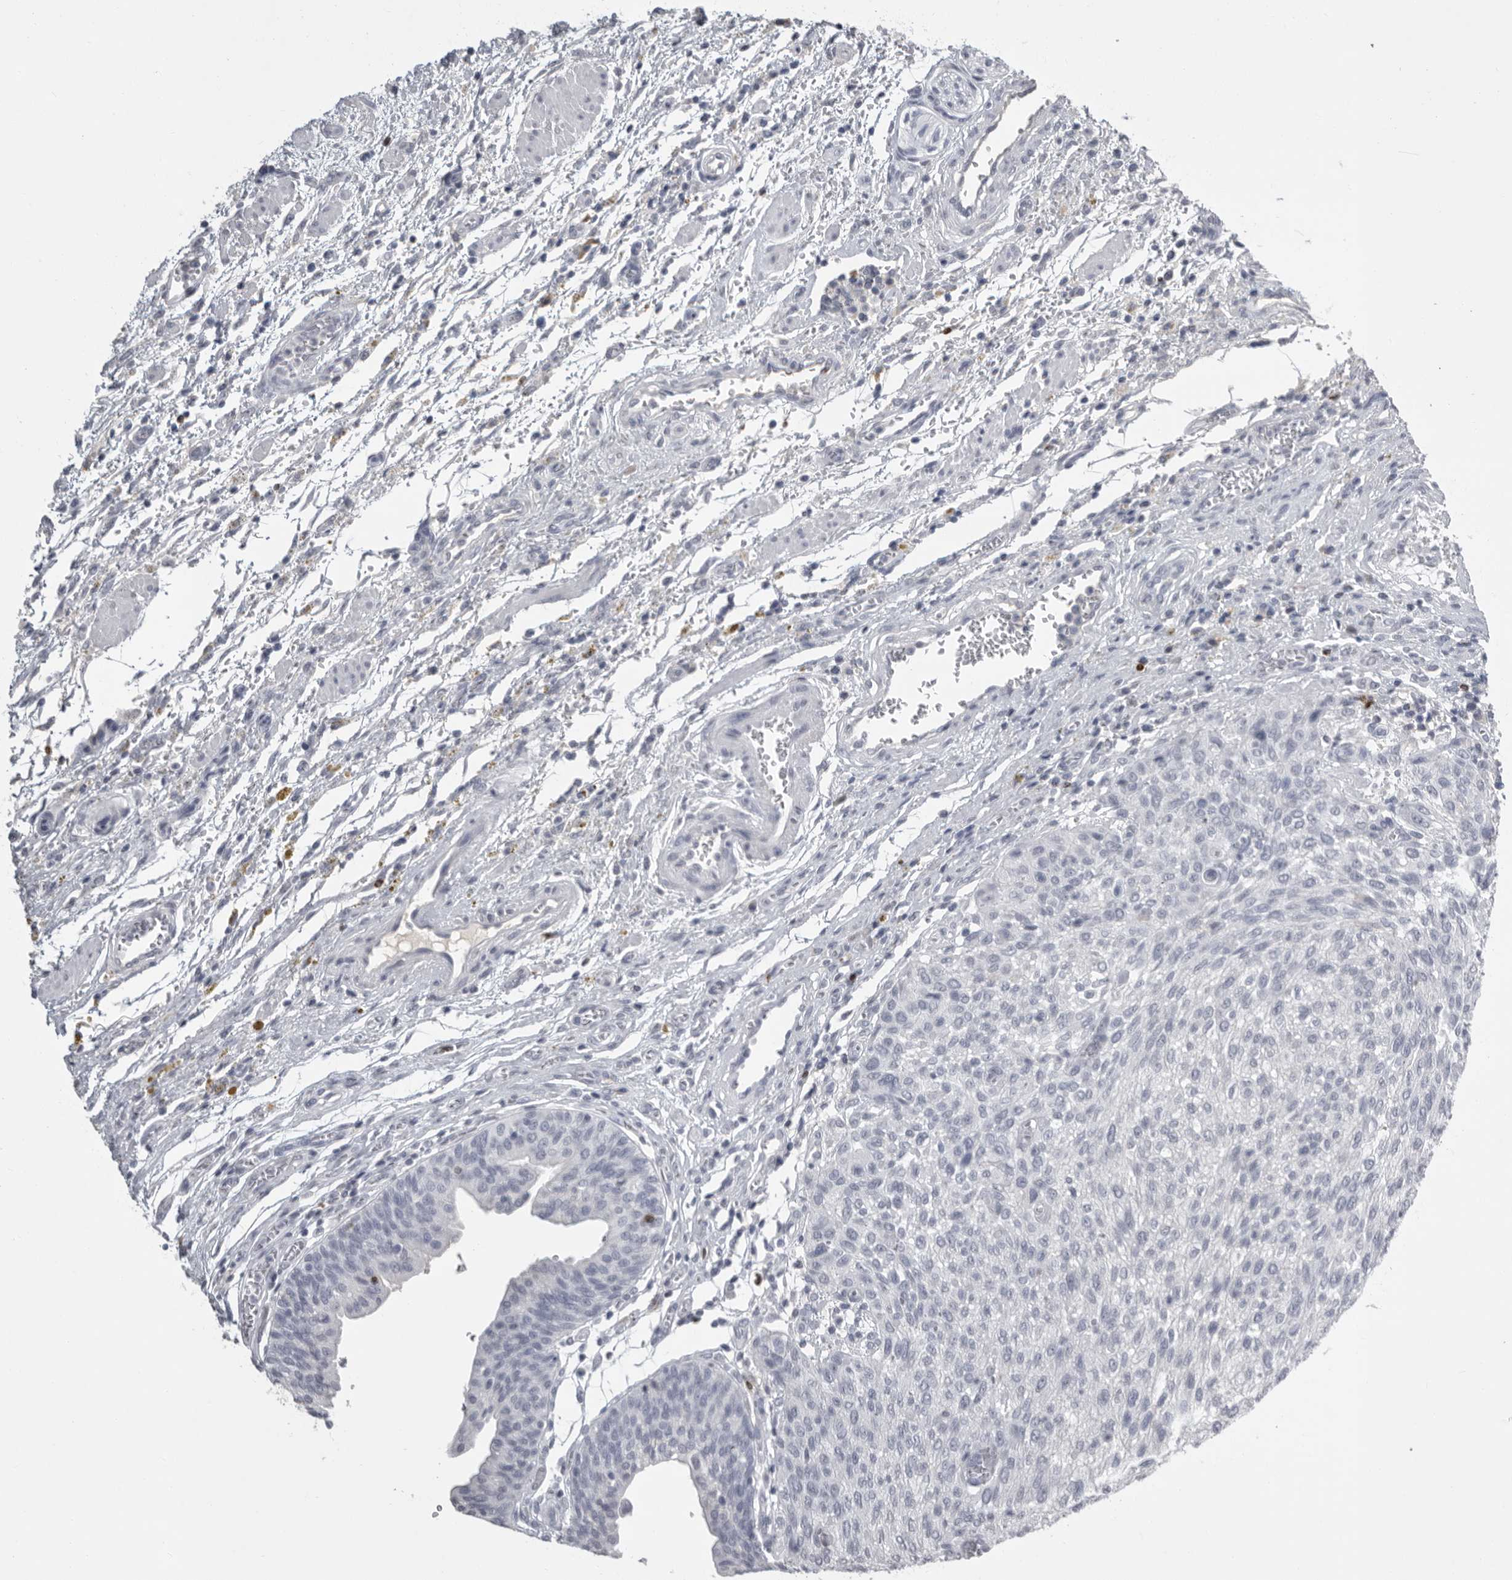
{"staining": {"intensity": "negative", "quantity": "none", "location": "none"}, "tissue": "urothelial cancer", "cell_type": "Tumor cells", "image_type": "cancer", "snomed": [{"axis": "morphology", "description": "Urothelial carcinoma, Low grade"}, {"axis": "morphology", "description": "Urothelial carcinoma, High grade"}, {"axis": "topography", "description": "Urinary bladder"}], "caption": "Photomicrograph shows no protein staining in tumor cells of urothelial cancer tissue. The staining is performed using DAB (3,3'-diaminobenzidine) brown chromogen with nuclei counter-stained in using hematoxylin.", "gene": "GNLY", "patient": {"sex": "male", "age": 35}}